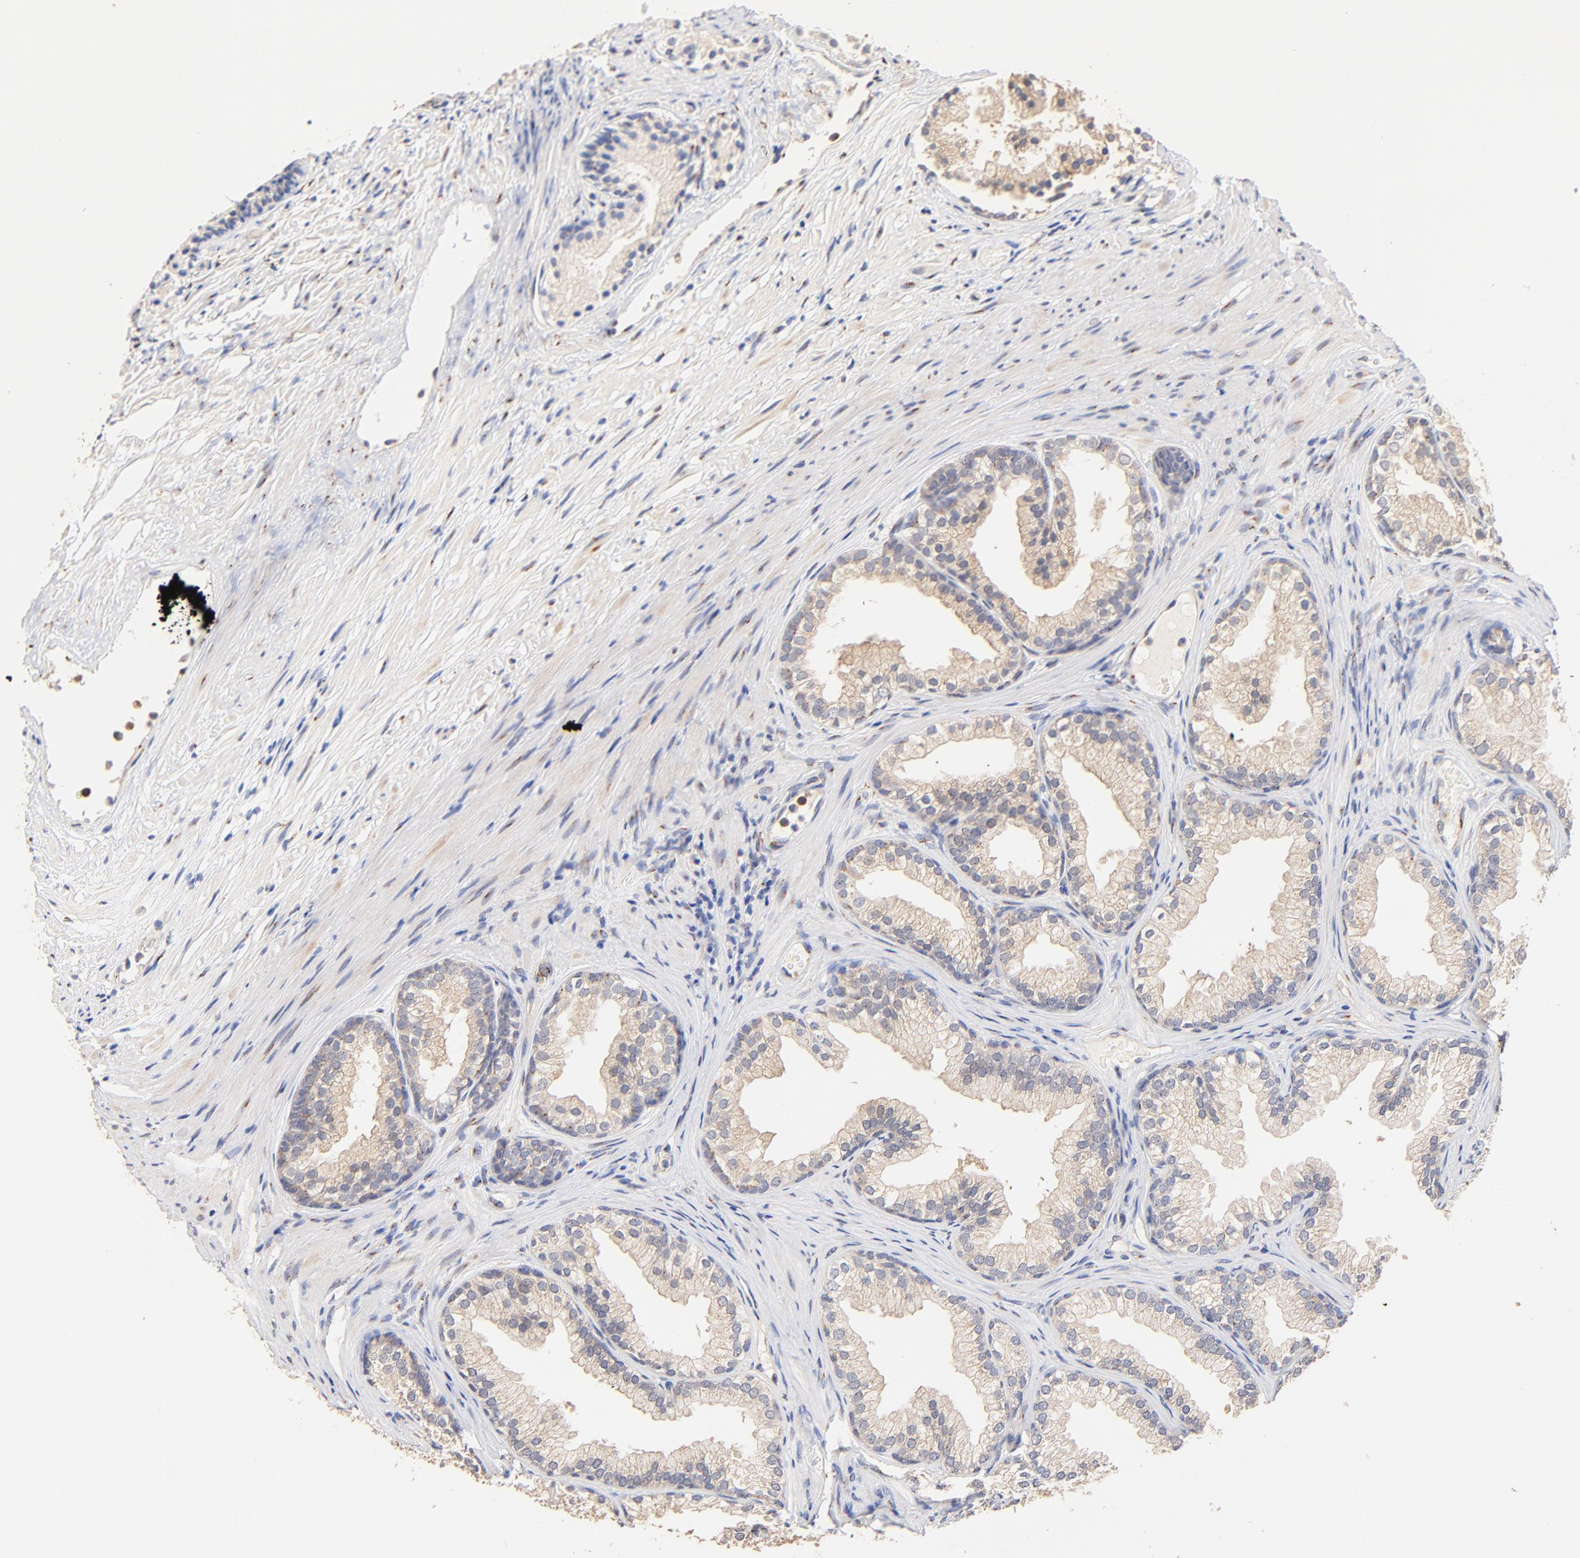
{"staining": {"intensity": "weak", "quantity": ">75%", "location": "cytoplasmic/membranous"}, "tissue": "prostate", "cell_type": "Glandular cells", "image_type": "normal", "snomed": [{"axis": "morphology", "description": "Normal tissue, NOS"}, {"axis": "topography", "description": "Prostate"}], "caption": "Unremarkable prostate was stained to show a protein in brown. There is low levels of weak cytoplasmic/membranous staining in approximately >75% of glandular cells.", "gene": "FMNL3", "patient": {"sex": "male", "age": 76}}